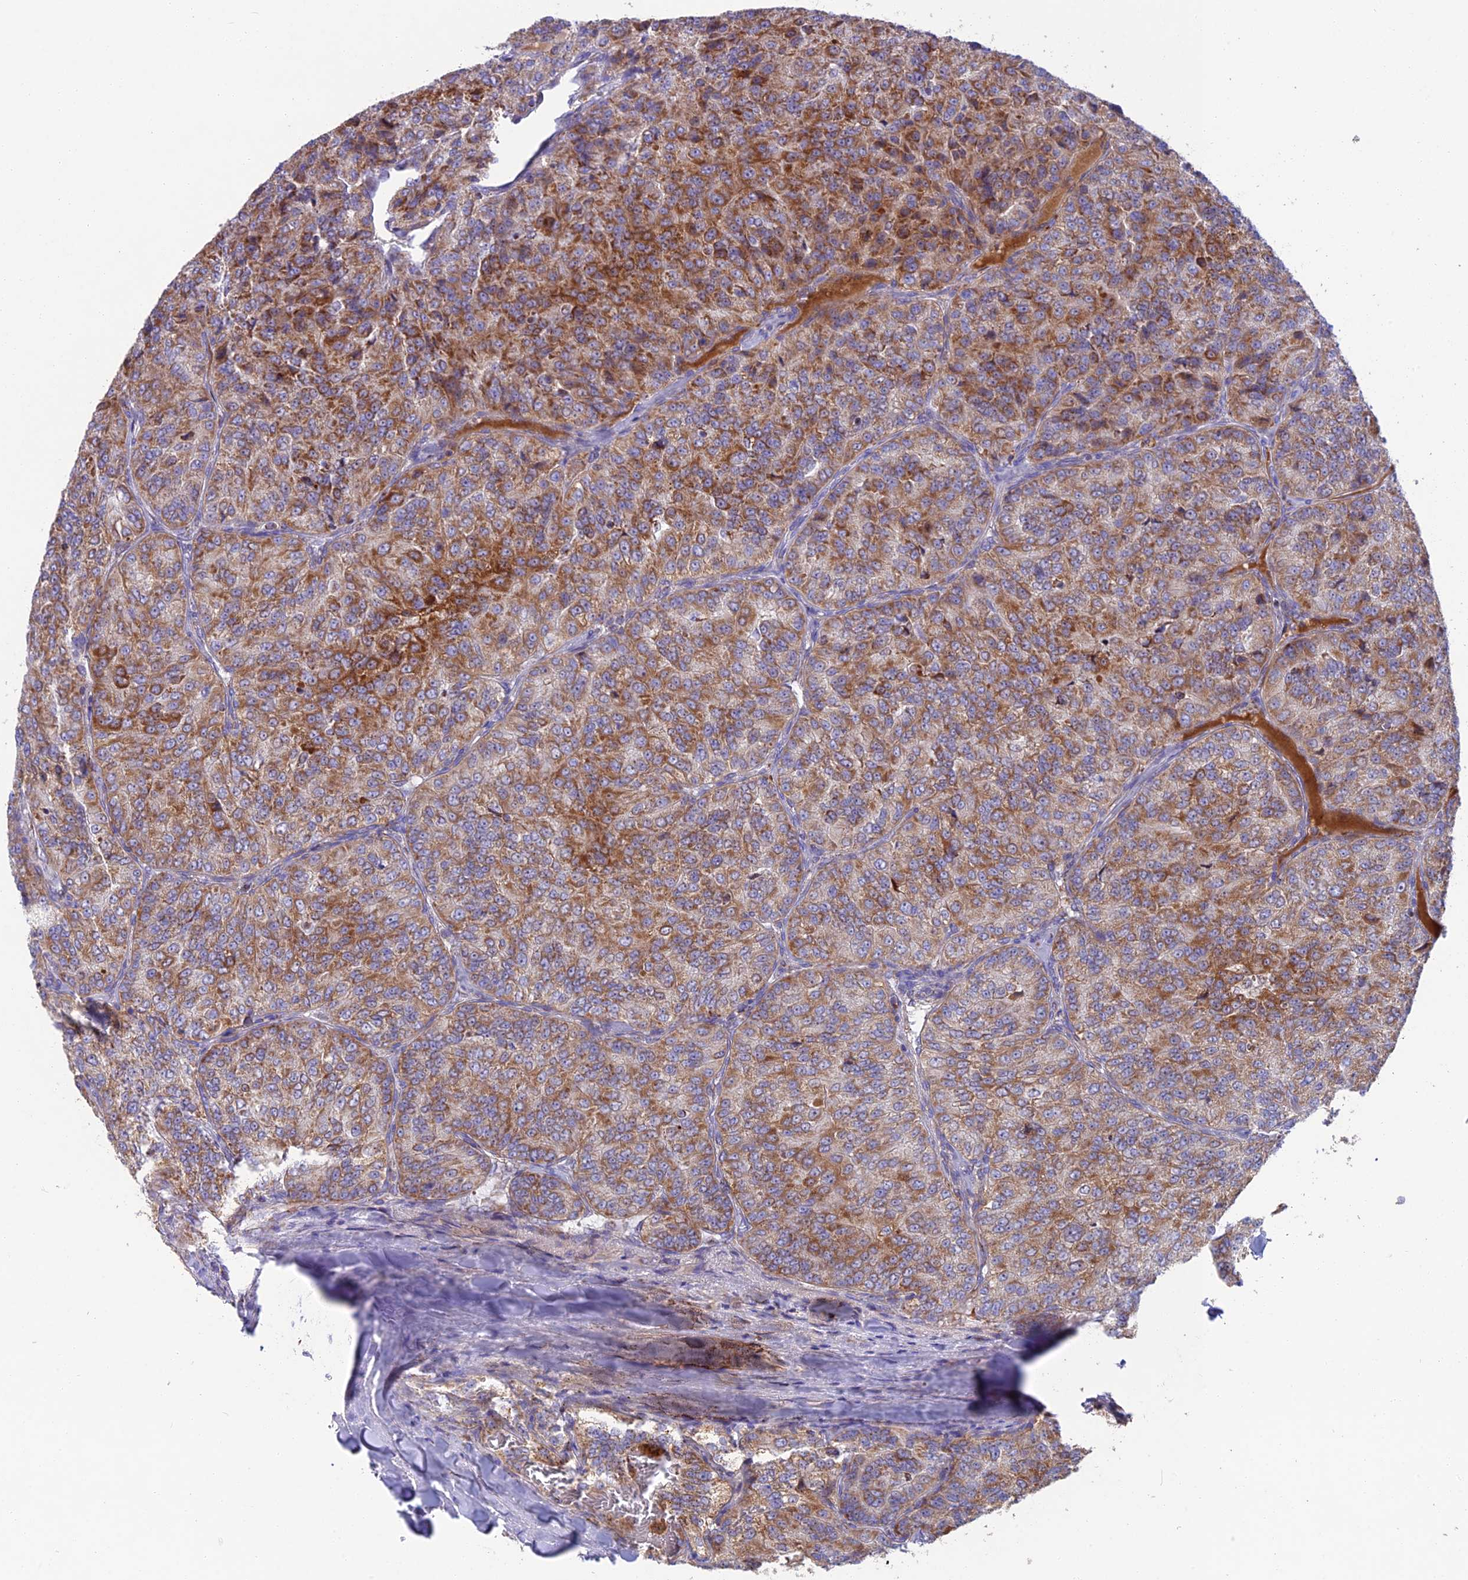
{"staining": {"intensity": "moderate", "quantity": ">75%", "location": "cytoplasmic/membranous"}, "tissue": "renal cancer", "cell_type": "Tumor cells", "image_type": "cancer", "snomed": [{"axis": "morphology", "description": "Adenocarcinoma, NOS"}, {"axis": "topography", "description": "Kidney"}], "caption": "A photomicrograph of human adenocarcinoma (renal) stained for a protein reveals moderate cytoplasmic/membranous brown staining in tumor cells.", "gene": "CS", "patient": {"sex": "female", "age": 63}}